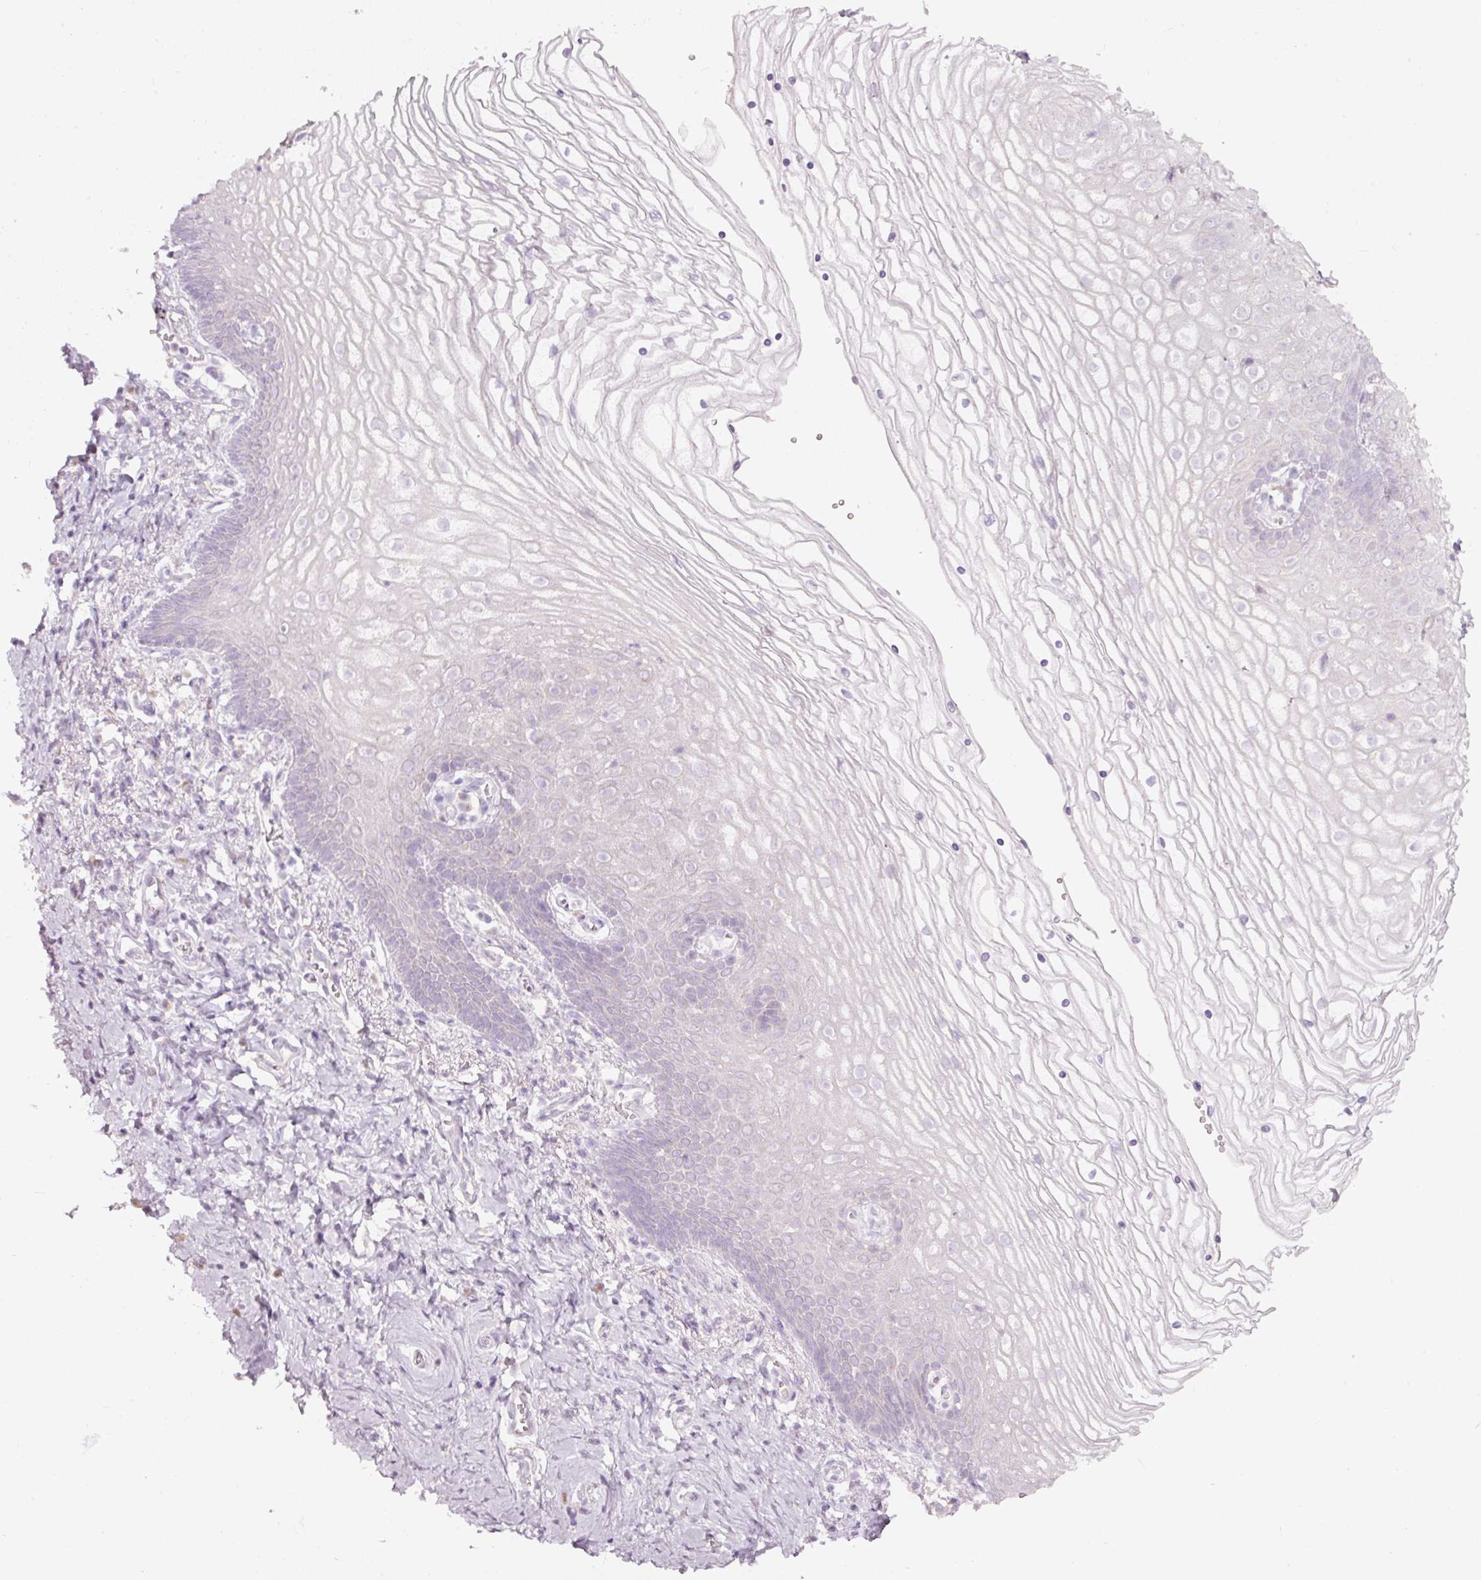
{"staining": {"intensity": "moderate", "quantity": "25%-75%", "location": "cytoplasmic/membranous"}, "tissue": "vagina", "cell_type": "Squamous epithelial cells", "image_type": "normal", "snomed": [{"axis": "morphology", "description": "Normal tissue, NOS"}, {"axis": "topography", "description": "Vagina"}], "caption": "This histopathology image reveals immunohistochemistry staining of unremarkable vagina, with medium moderate cytoplasmic/membranous staining in approximately 25%-75% of squamous epithelial cells.", "gene": "PDXDC1", "patient": {"sex": "female", "age": 56}}